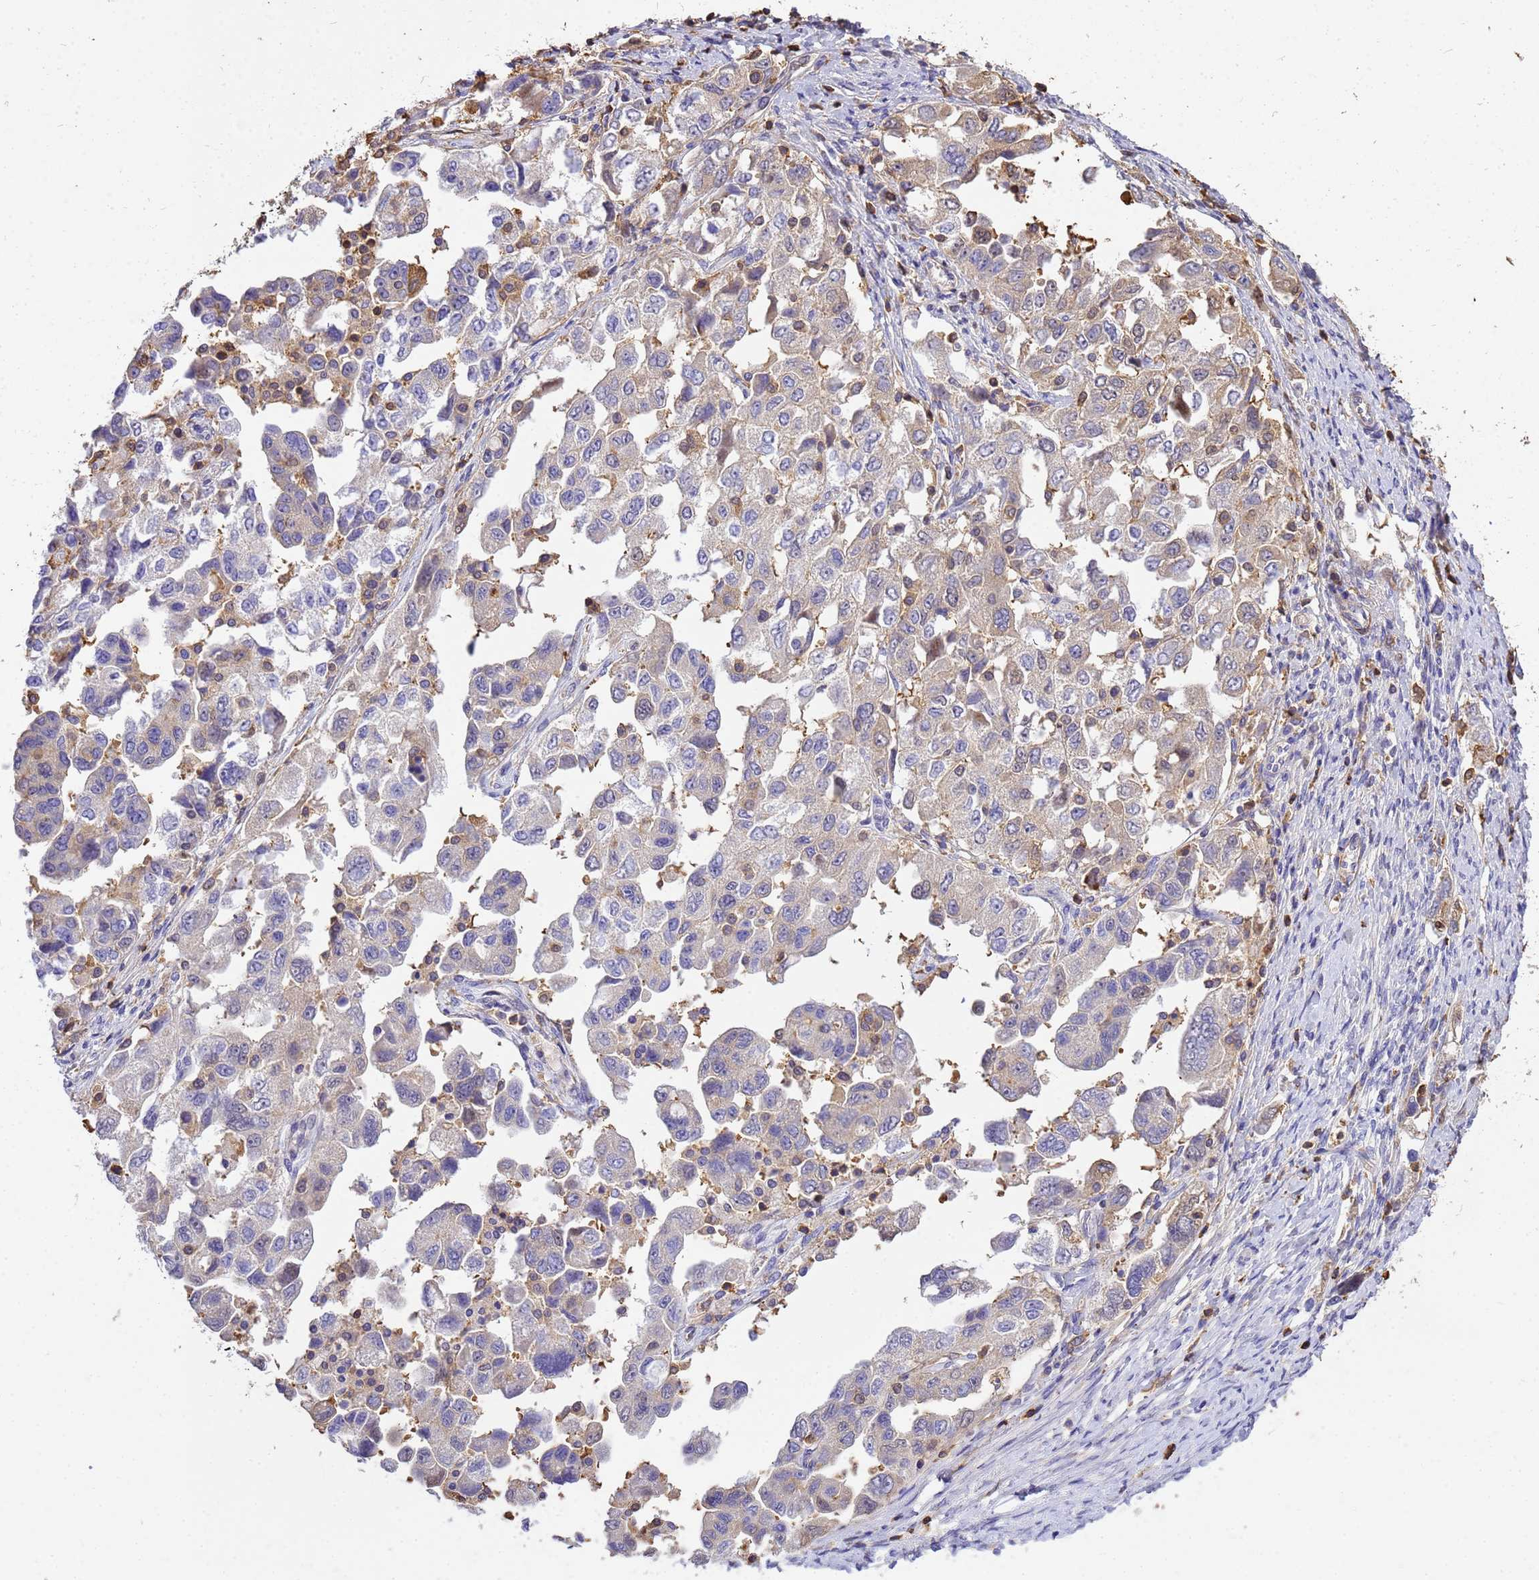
{"staining": {"intensity": "weak", "quantity": "<25%", "location": "cytoplasmic/membranous"}, "tissue": "ovarian cancer", "cell_type": "Tumor cells", "image_type": "cancer", "snomed": [{"axis": "morphology", "description": "Carcinoma, NOS"}, {"axis": "morphology", "description": "Cystadenocarcinoma, serous, NOS"}, {"axis": "topography", "description": "Ovary"}], "caption": "Immunohistochemical staining of ovarian serous cystadenocarcinoma demonstrates no significant staining in tumor cells.", "gene": "WDR64", "patient": {"sex": "female", "age": 69}}